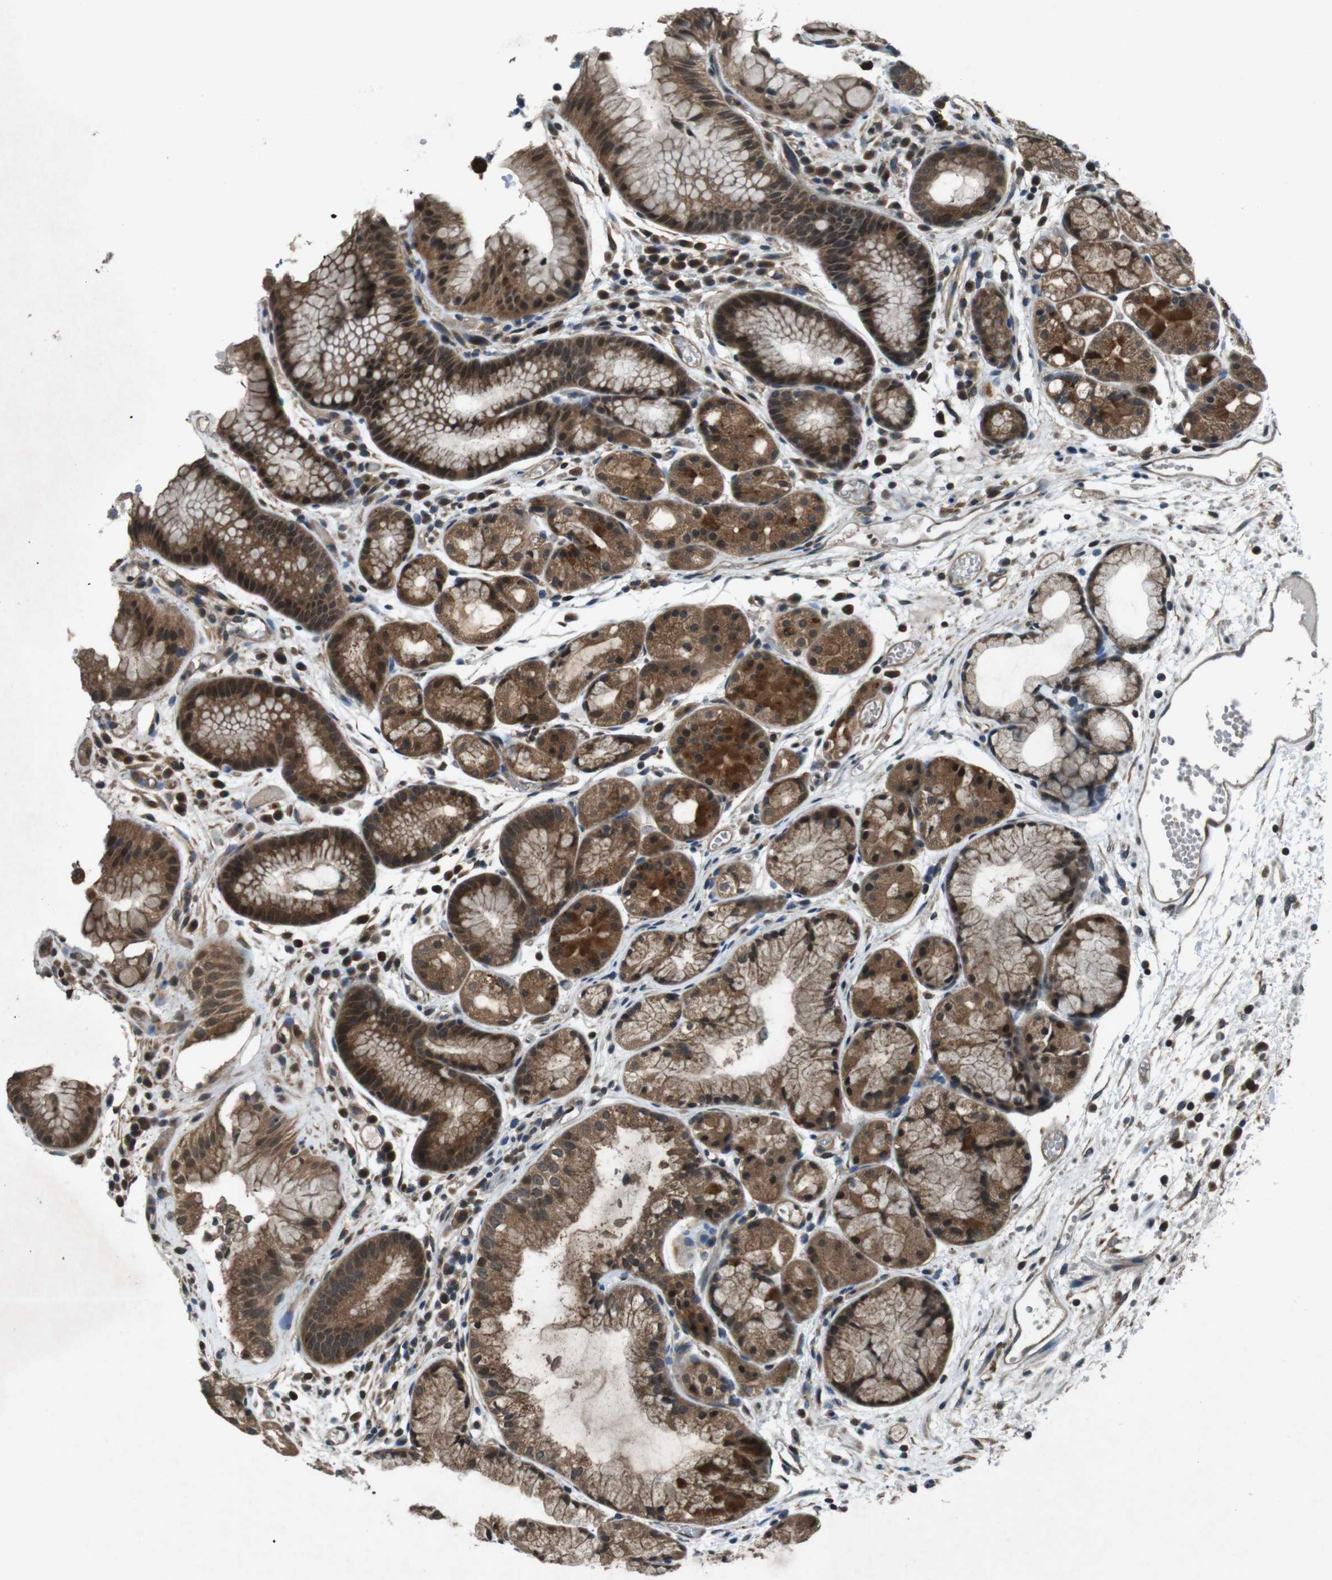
{"staining": {"intensity": "moderate", "quantity": ">75%", "location": "cytoplasmic/membranous,nuclear"}, "tissue": "stomach", "cell_type": "Glandular cells", "image_type": "normal", "snomed": [{"axis": "morphology", "description": "Normal tissue, NOS"}, {"axis": "topography", "description": "Stomach, upper"}], "caption": "A brown stain labels moderate cytoplasmic/membranous,nuclear staining of a protein in glandular cells of benign stomach. Immunohistochemistry stains the protein of interest in brown and the nuclei are stained blue.", "gene": "SOCS1", "patient": {"sex": "male", "age": 72}}